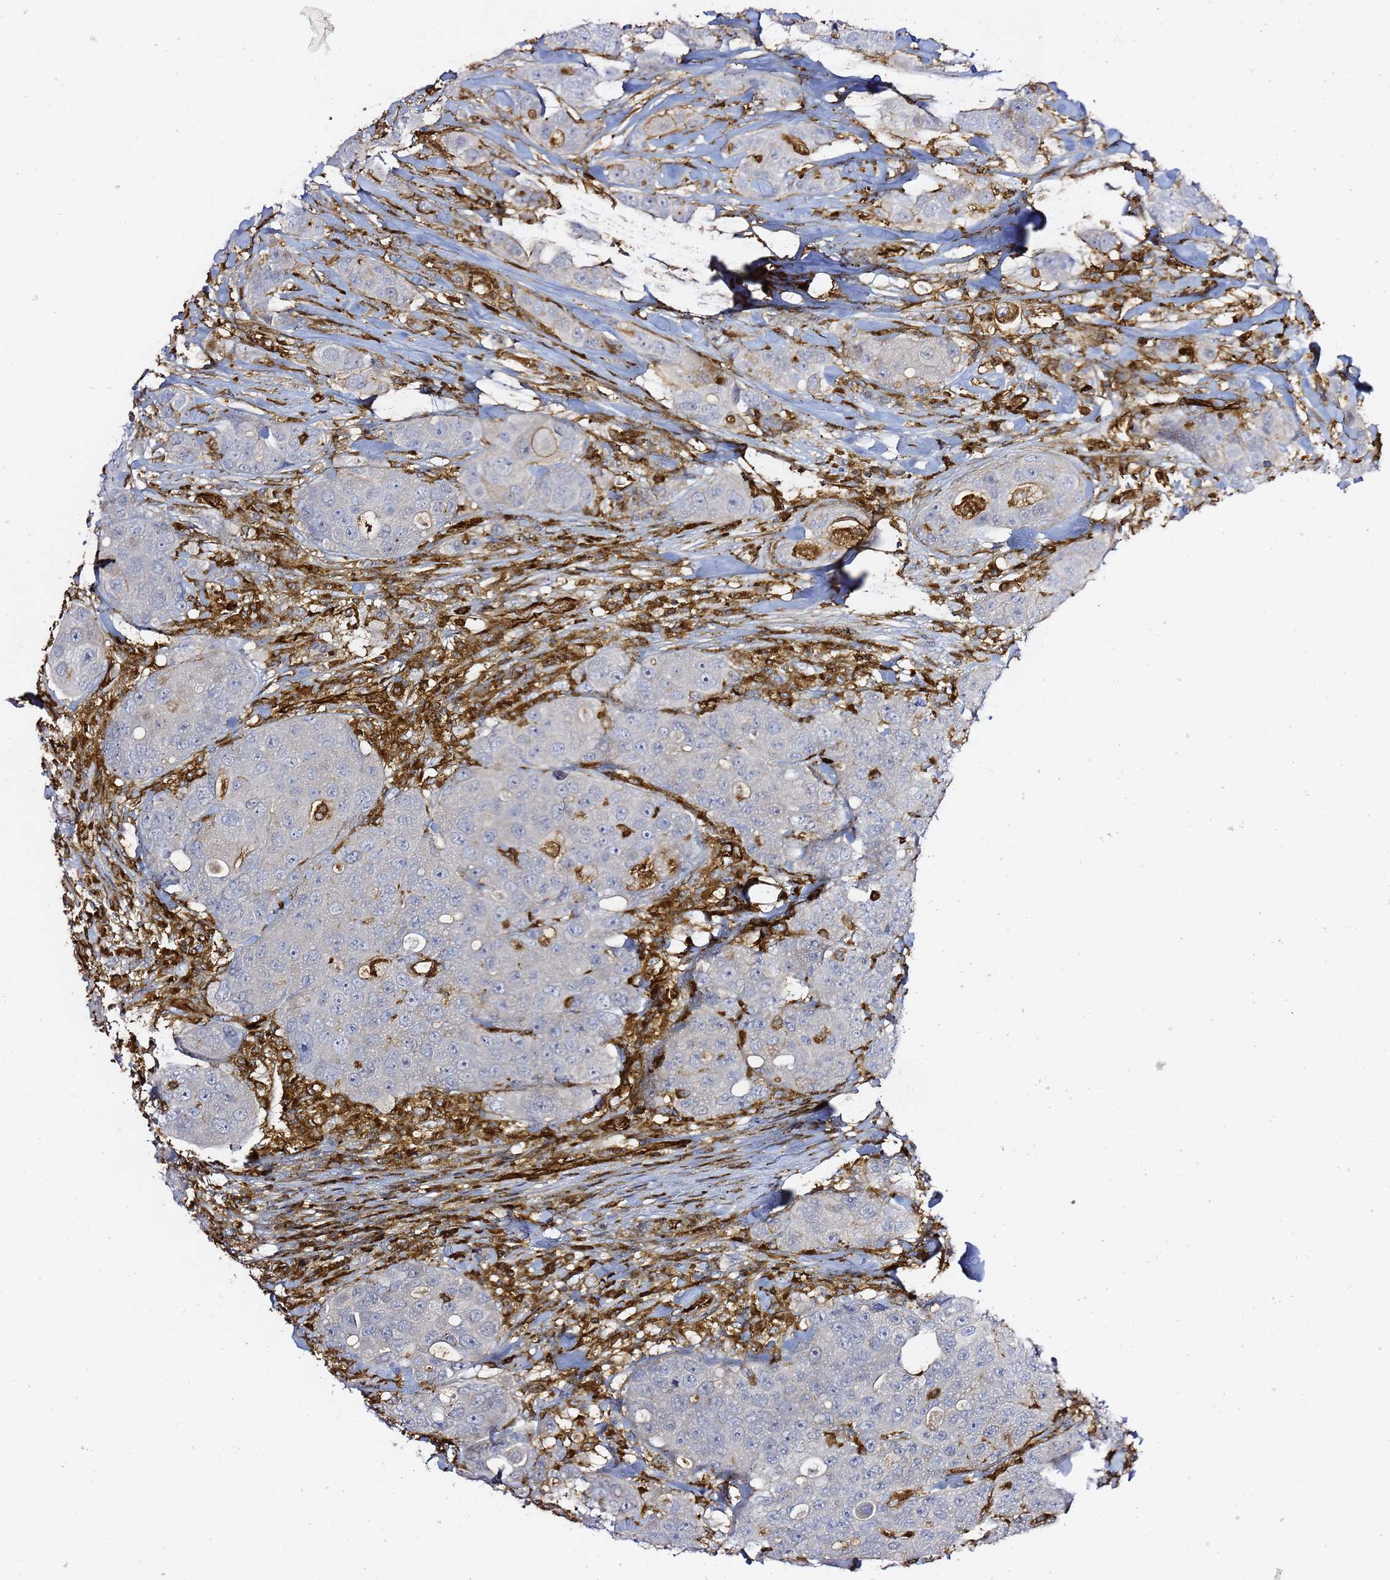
{"staining": {"intensity": "negative", "quantity": "none", "location": "none"}, "tissue": "breast cancer", "cell_type": "Tumor cells", "image_type": "cancer", "snomed": [{"axis": "morphology", "description": "Duct carcinoma"}, {"axis": "topography", "description": "Breast"}], "caption": "Breast infiltrating ductal carcinoma stained for a protein using IHC reveals no positivity tumor cells.", "gene": "ZBTB8OS", "patient": {"sex": "female", "age": 43}}